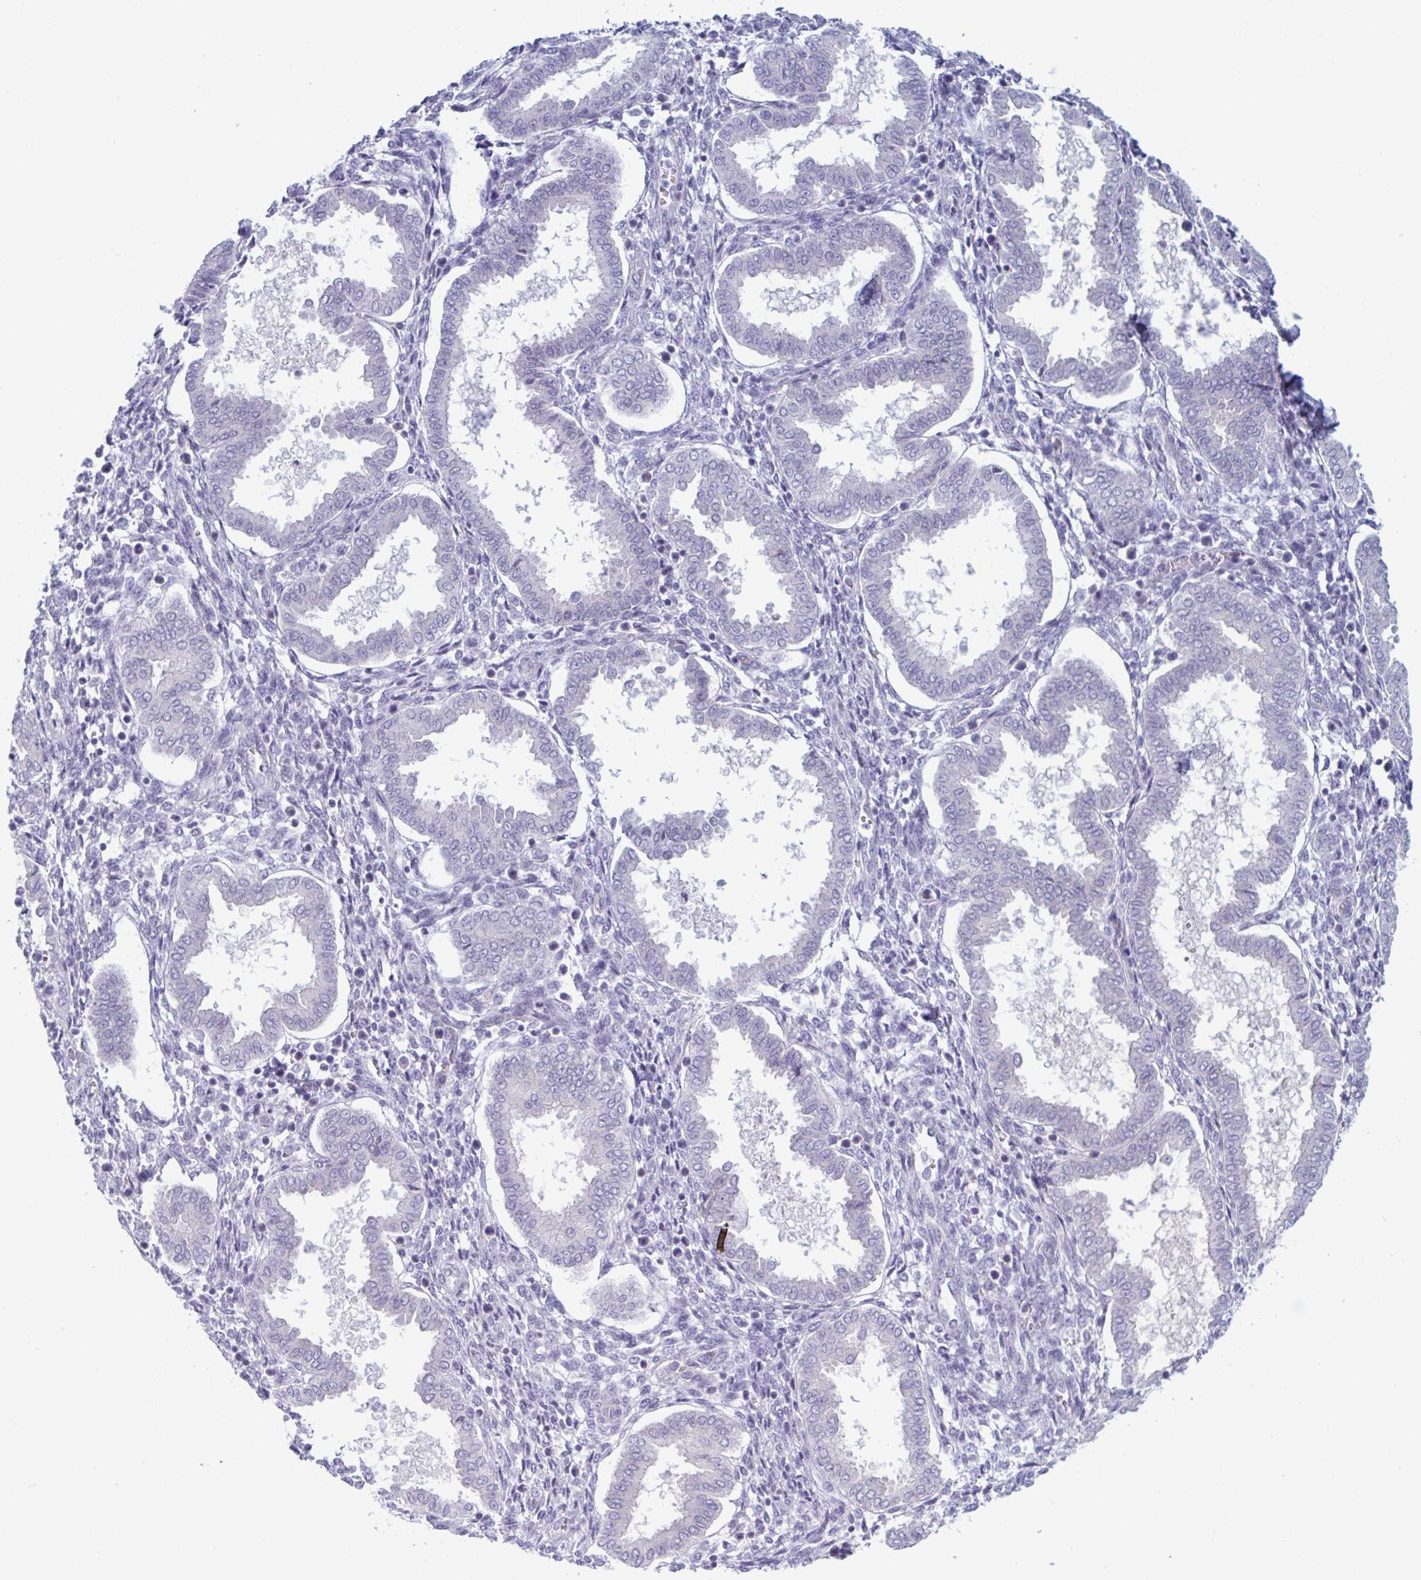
{"staining": {"intensity": "negative", "quantity": "none", "location": "none"}, "tissue": "endometrium", "cell_type": "Cells in endometrial stroma", "image_type": "normal", "snomed": [{"axis": "morphology", "description": "Normal tissue, NOS"}, {"axis": "topography", "description": "Endometrium"}], "caption": "Immunohistochemical staining of unremarkable endometrium exhibits no significant positivity in cells in endometrial stroma. (Brightfield microscopy of DAB (3,3'-diaminobenzidine) IHC at high magnification).", "gene": "NAA30", "patient": {"sex": "female", "age": 24}}